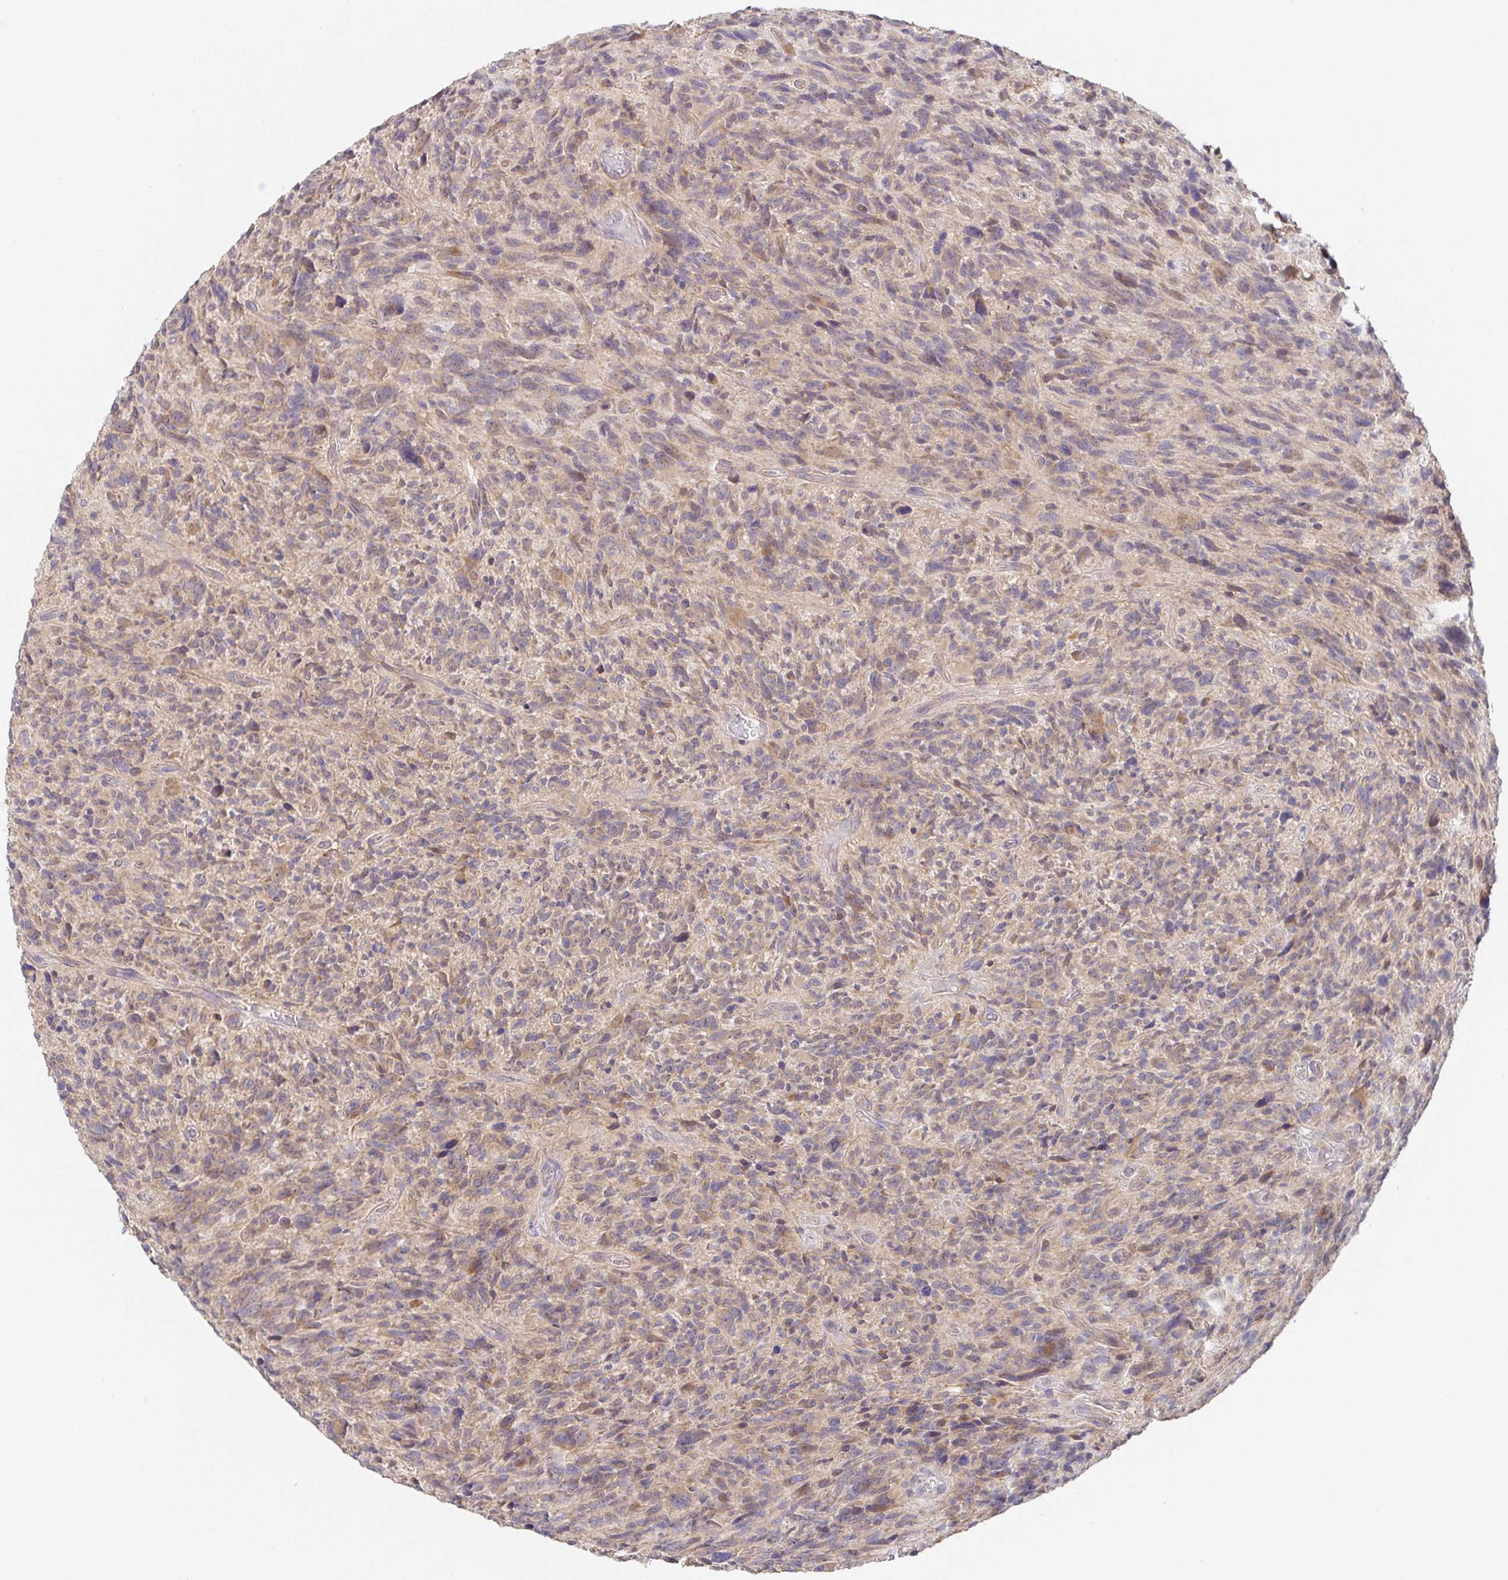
{"staining": {"intensity": "weak", "quantity": "<25%", "location": "cytoplasmic/membranous"}, "tissue": "glioma", "cell_type": "Tumor cells", "image_type": "cancer", "snomed": [{"axis": "morphology", "description": "Glioma, malignant, High grade"}, {"axis": "topography", "description": "Brain"}], "caption": "A photomicrograph of glioma stained for a protein reveals no brown staining in tumor cells. (DAB (3,3'-diaminobenzidine) IHC with hematoxylin counter stain).", "gene": "HAGH", "patient": {"sex": "male", "age": 46}}